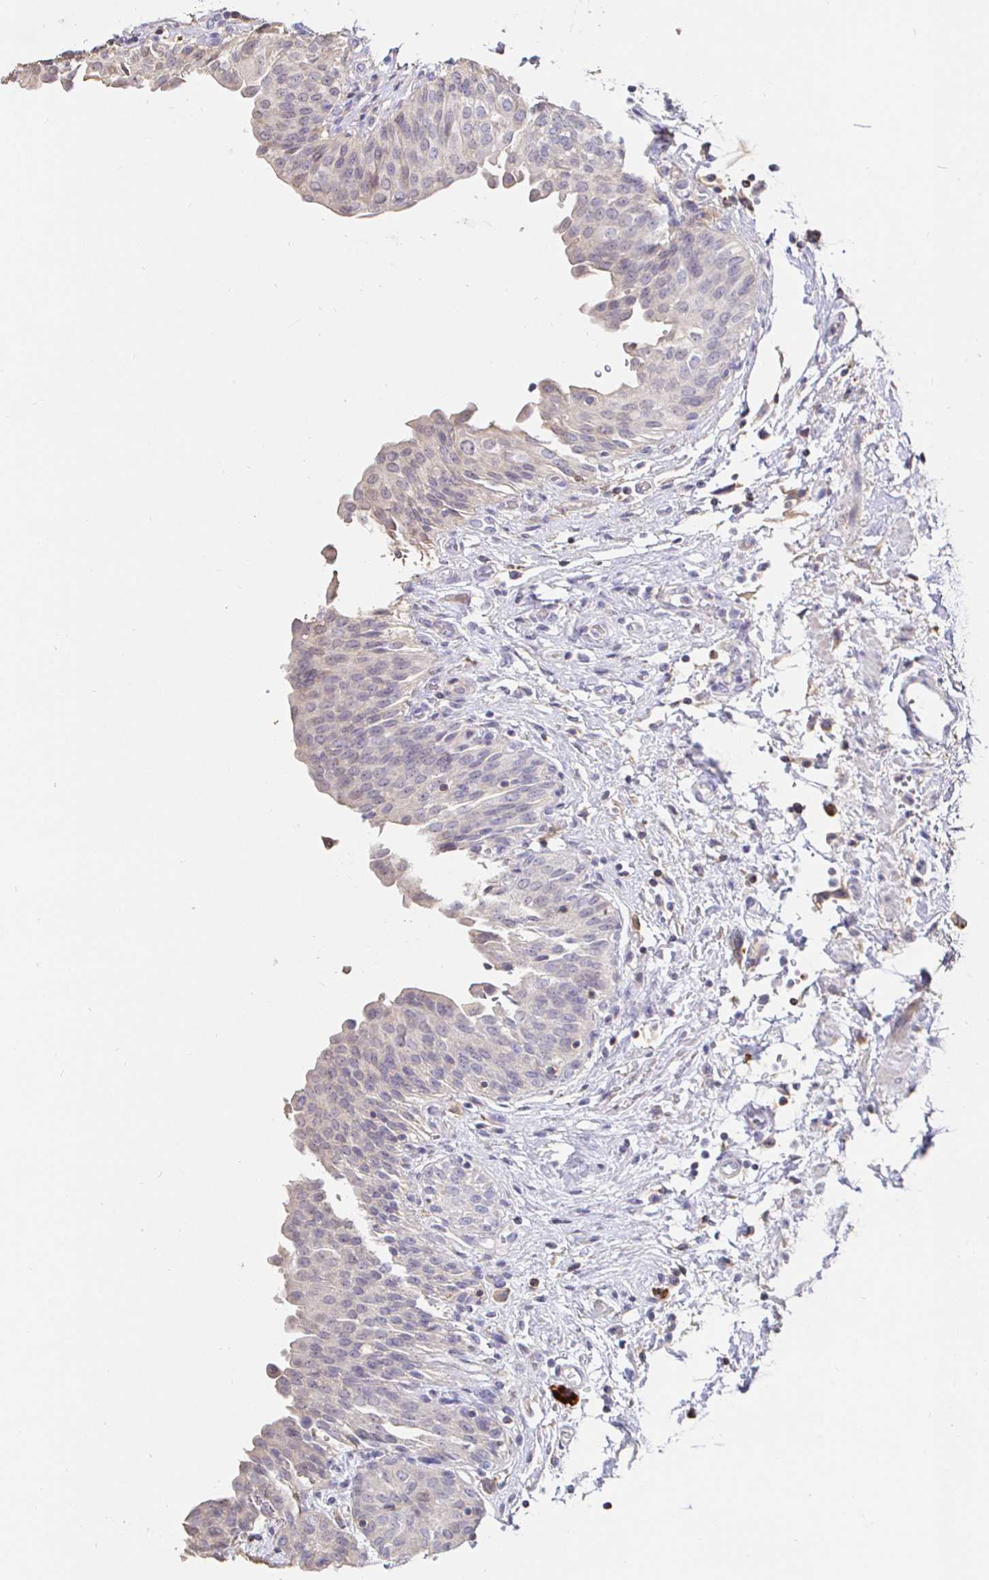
{"staining": {"intensity": "negative", "quantity": "none", "location": "none"}, "tissue": "urinary bladder", "cell_type": "Urothelial cells", "image_type": "normal", "snomed": [{"axis": "morphology", "description": "Normal tissue, NOS"}, {"axis": "topography", "description": "Urinary bladder"}], "caption": "High power microscopy histopathology image of an immunohistochemistry (IHC) image of normal urinary bladder, revealing no significant expression in urothelial cells. Brightfield microscopy of immunohistochemistry (IHC) stained with DAB (brown) and hematoxylin (blue), captured at high magnification.", "gene": "CXCR3", "patient": {"sex": "male", "age": 68}}